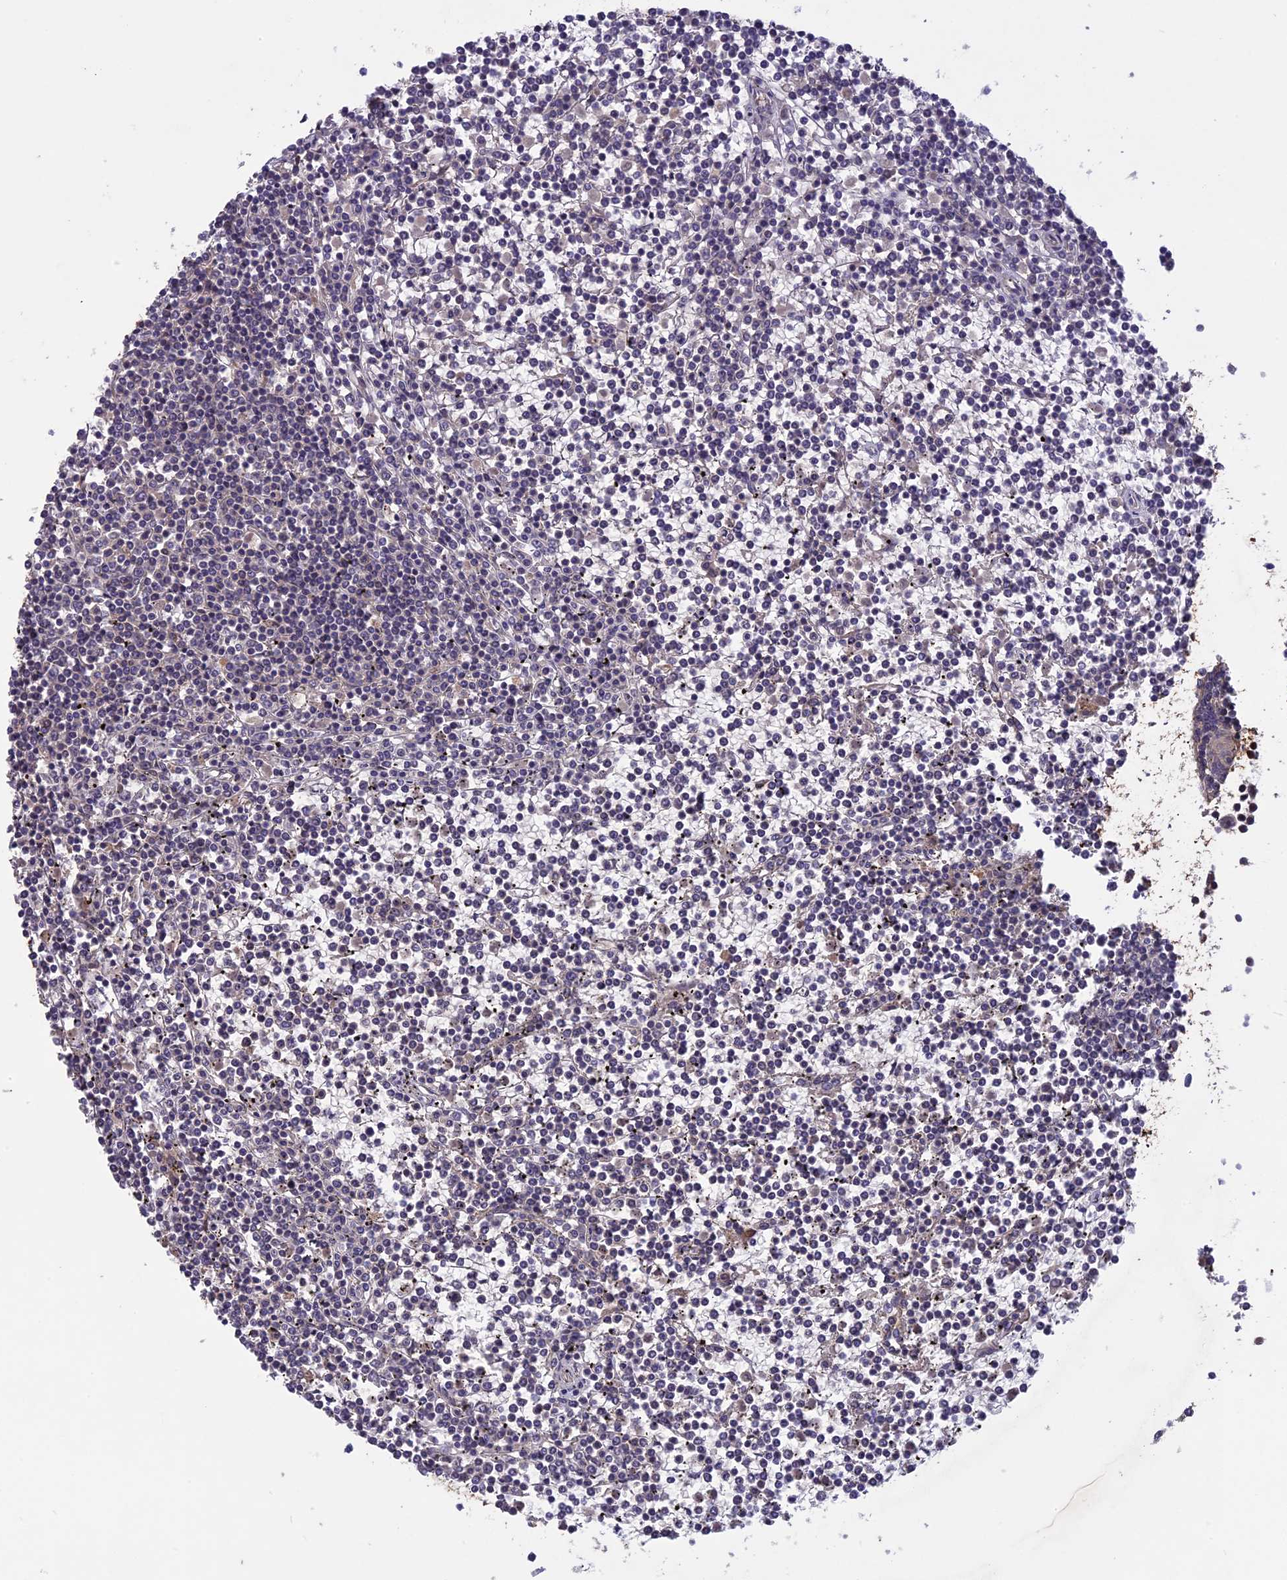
{"staining": {"intensity": "negative", "quantity": "none", "location": "none"}, "tissue": "lymphoma", "cell_type": "Tumor cells", "image_type": "cancer", "snomed": [{"axis": "morphology", "description": "Malignant lymphoma, non-Hodgkin's type, Low grade"}, {"axis": "topography", "description": "Spleen"}], "caption": "Image shows no significant protein positivity in tumor cells of lymphoma. (DAB (3,3'-diaminobenzidine) immunohistochemistry (IHC) visualized using brightfield microscopy, high magnification).", "gene": "ADO", "patient": {"sex": "female", "age": 19}}